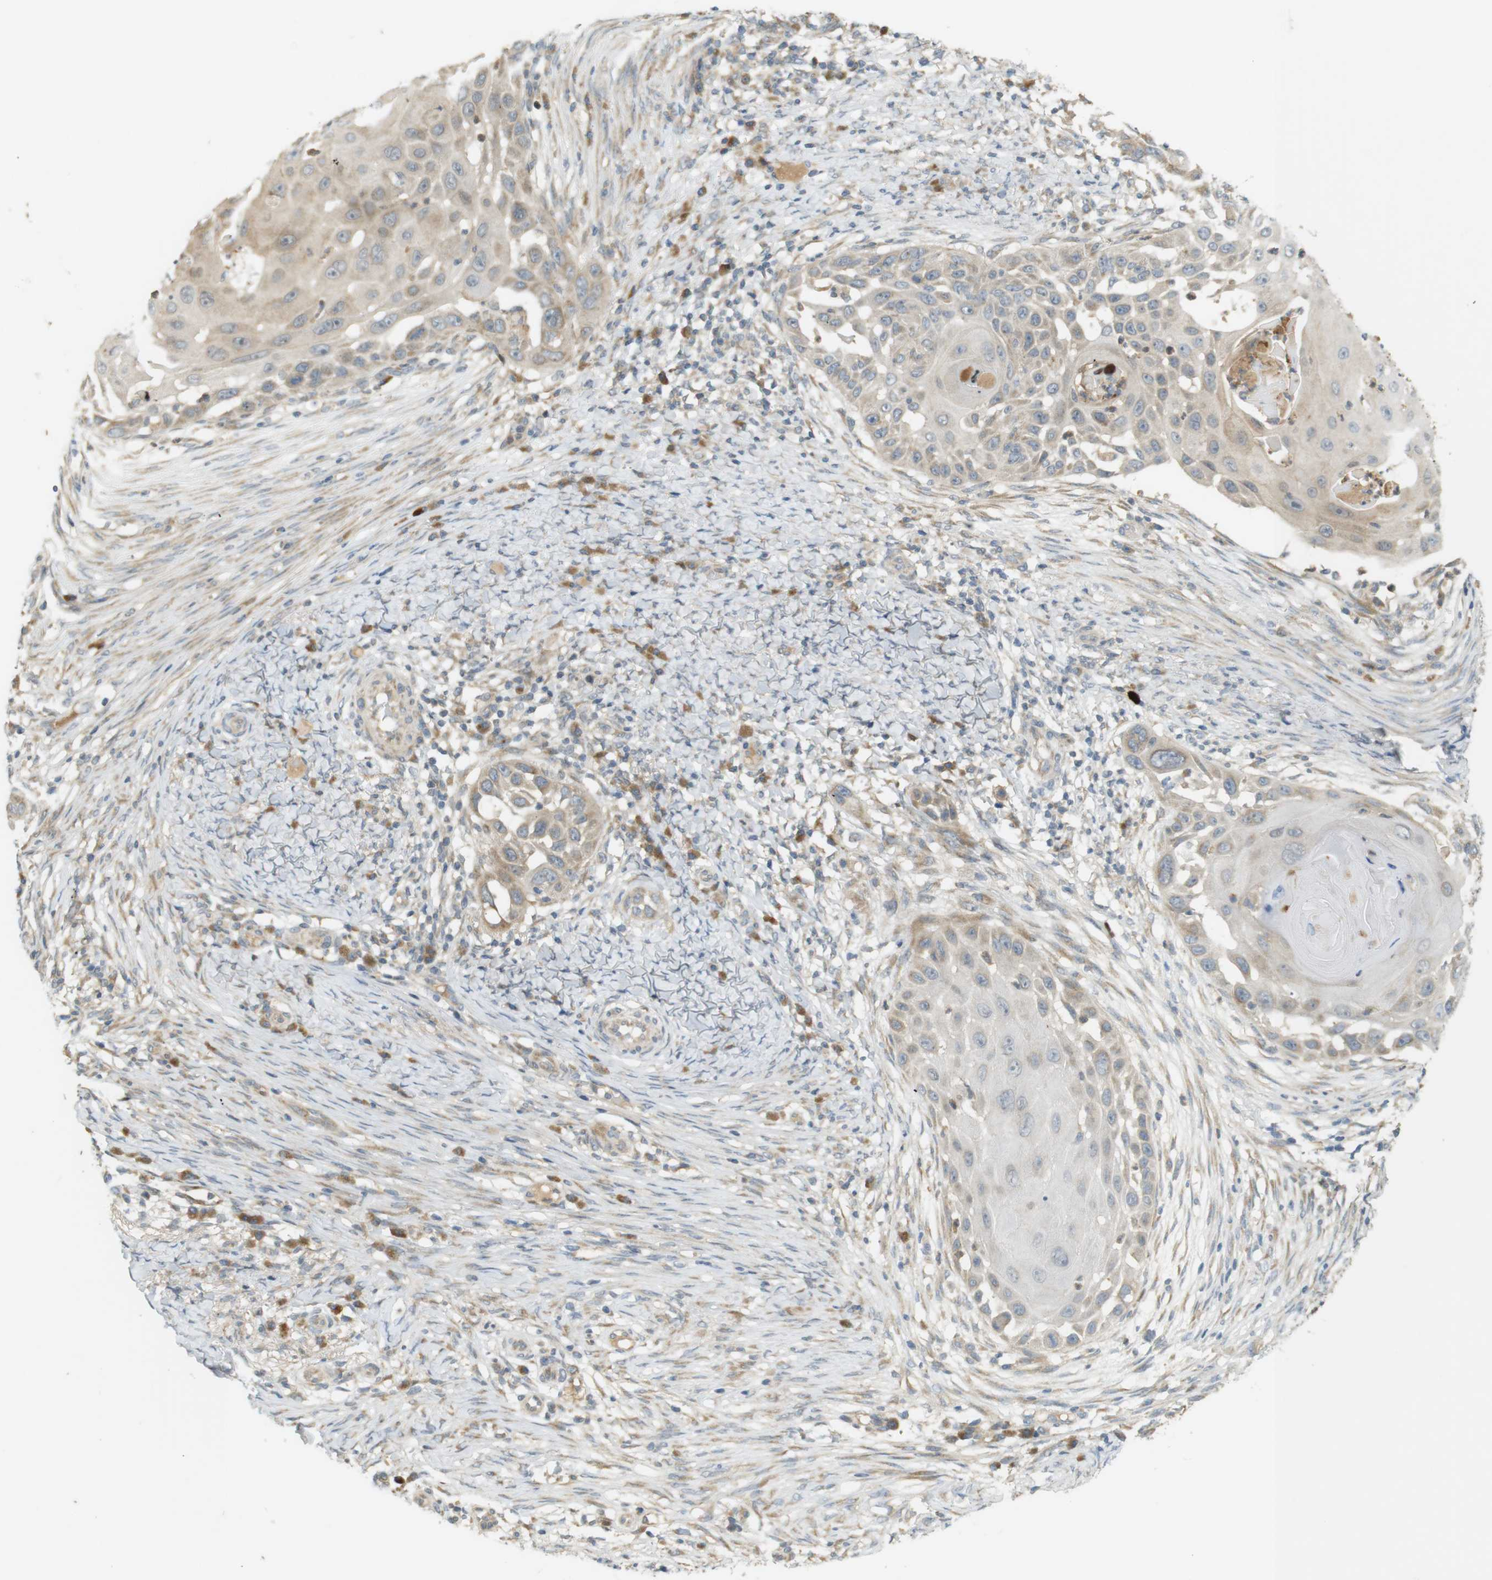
{"staining": {"intensity": "weak", "quantity": "25%-75%", "location": "cytoplasmic/membranous"}, "tissue": "skin cancer", "cell_type": "Tumor cells", "image_type": "cancer", "snomed": [{"axis": "morphology", "description": "Squamous cell carcinoma, NOS"}, {"axis": "topography", "description": "Skin"}], "caption": "Immunohistochemical staining of skin cancer exhibits low levels of weak cytoplasmic/membranous expression in approximately 25%-75% of tumor cells. (DAB IHC, brown staining for protein, blue staining for nuclei).", "gene": "CLRN3", "patient": {"sex": "female", "age": 44}}